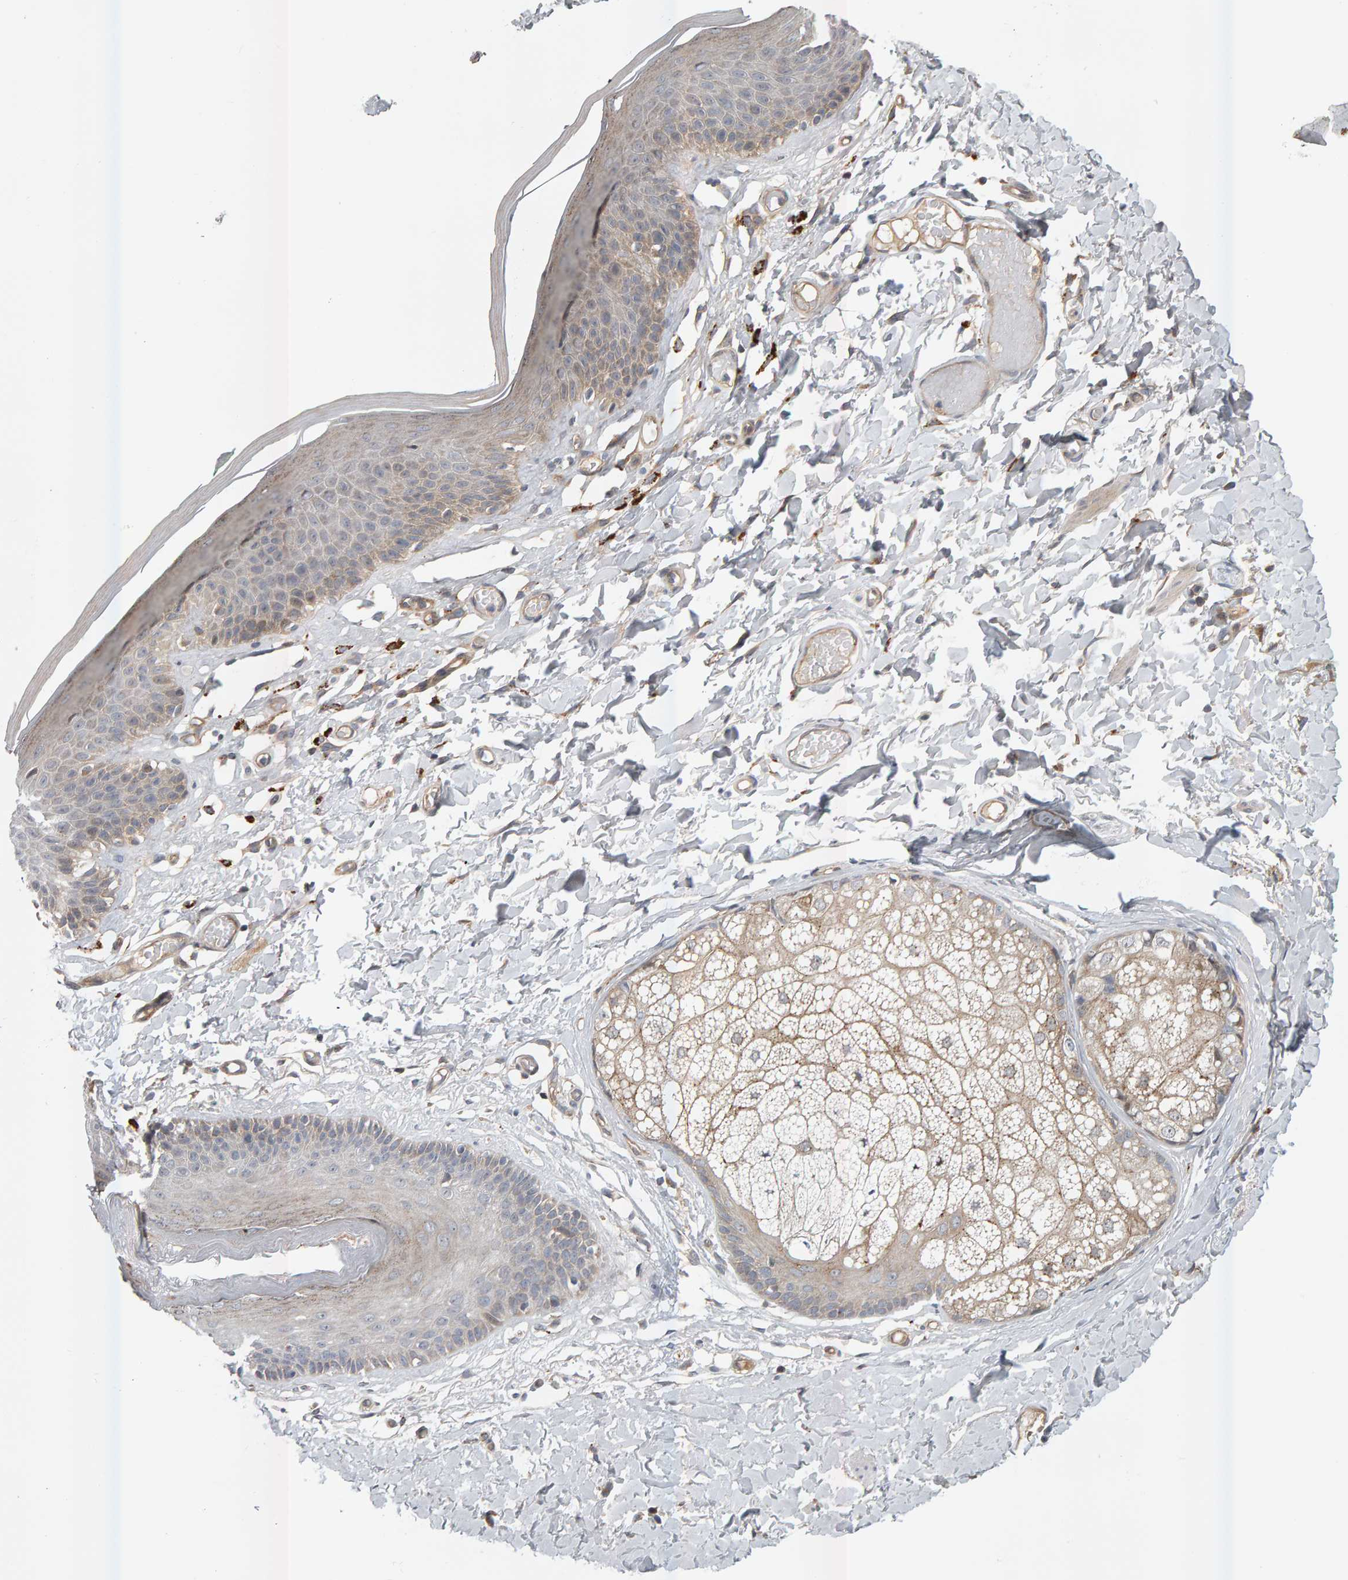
{"staining": {"intensity": "weak", "quantity": "25%-75%", "location": "cytoplasmic/membranous"}, "tissue": "skin", "cell_type": "Epidermal cells", "image_type": "normal", "snomed": [{"axis": "morphology", "description": "Normal tissue, NOS"}, {"axis": "topography", "description": "Vulva"}], "caption": "Immunohistochemistry (IHC) photomicrograph of normal human skin stained for a protein (brown), which displays low levels of weak cytoplasmic/membranous positivity in about 25%-75% of epidermal cells.", "gene": "ZNF160", "patient": {"sex": "female", "age": 73}}